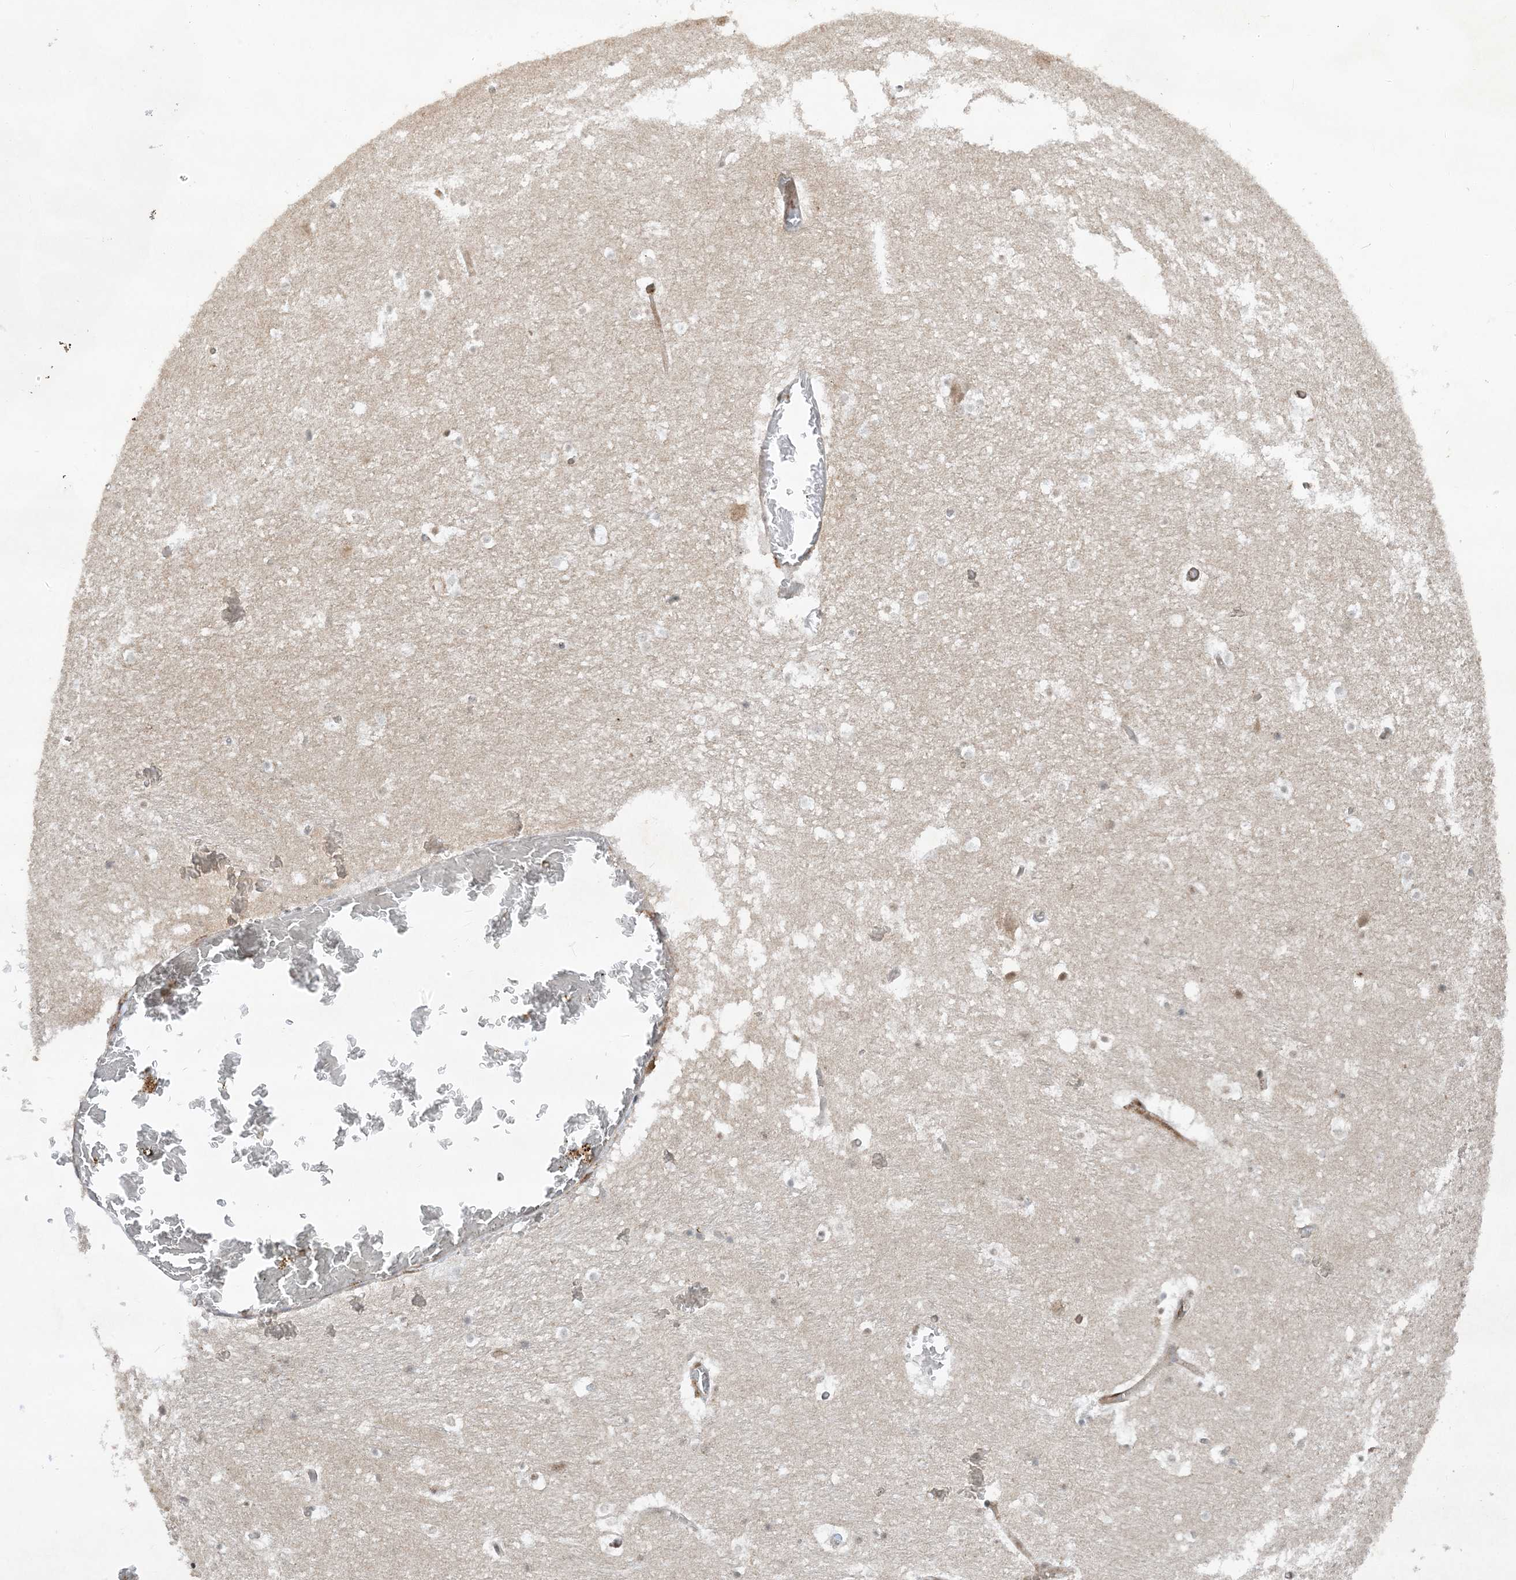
{"staining": {"intensity": "negative", "quantity": "none", "location": "none"}, "tissue": "hippocampus", "cell_type": "Glial cells", "image_type": "normal", "snomed": [{"axis": "morphology", "description": "Normal tissue, NOS"}, {"axis": "topography", "description": "Hippocampus"}], "caption": "This photomicrograph is of unremarkable hippocampus stained with IHC to label a protein in brown with the nuclei are counter-stained blue. There is no positivity in glial cells.", "gene": "CERT1", "patient": {"sex": "female", "age": 52}}